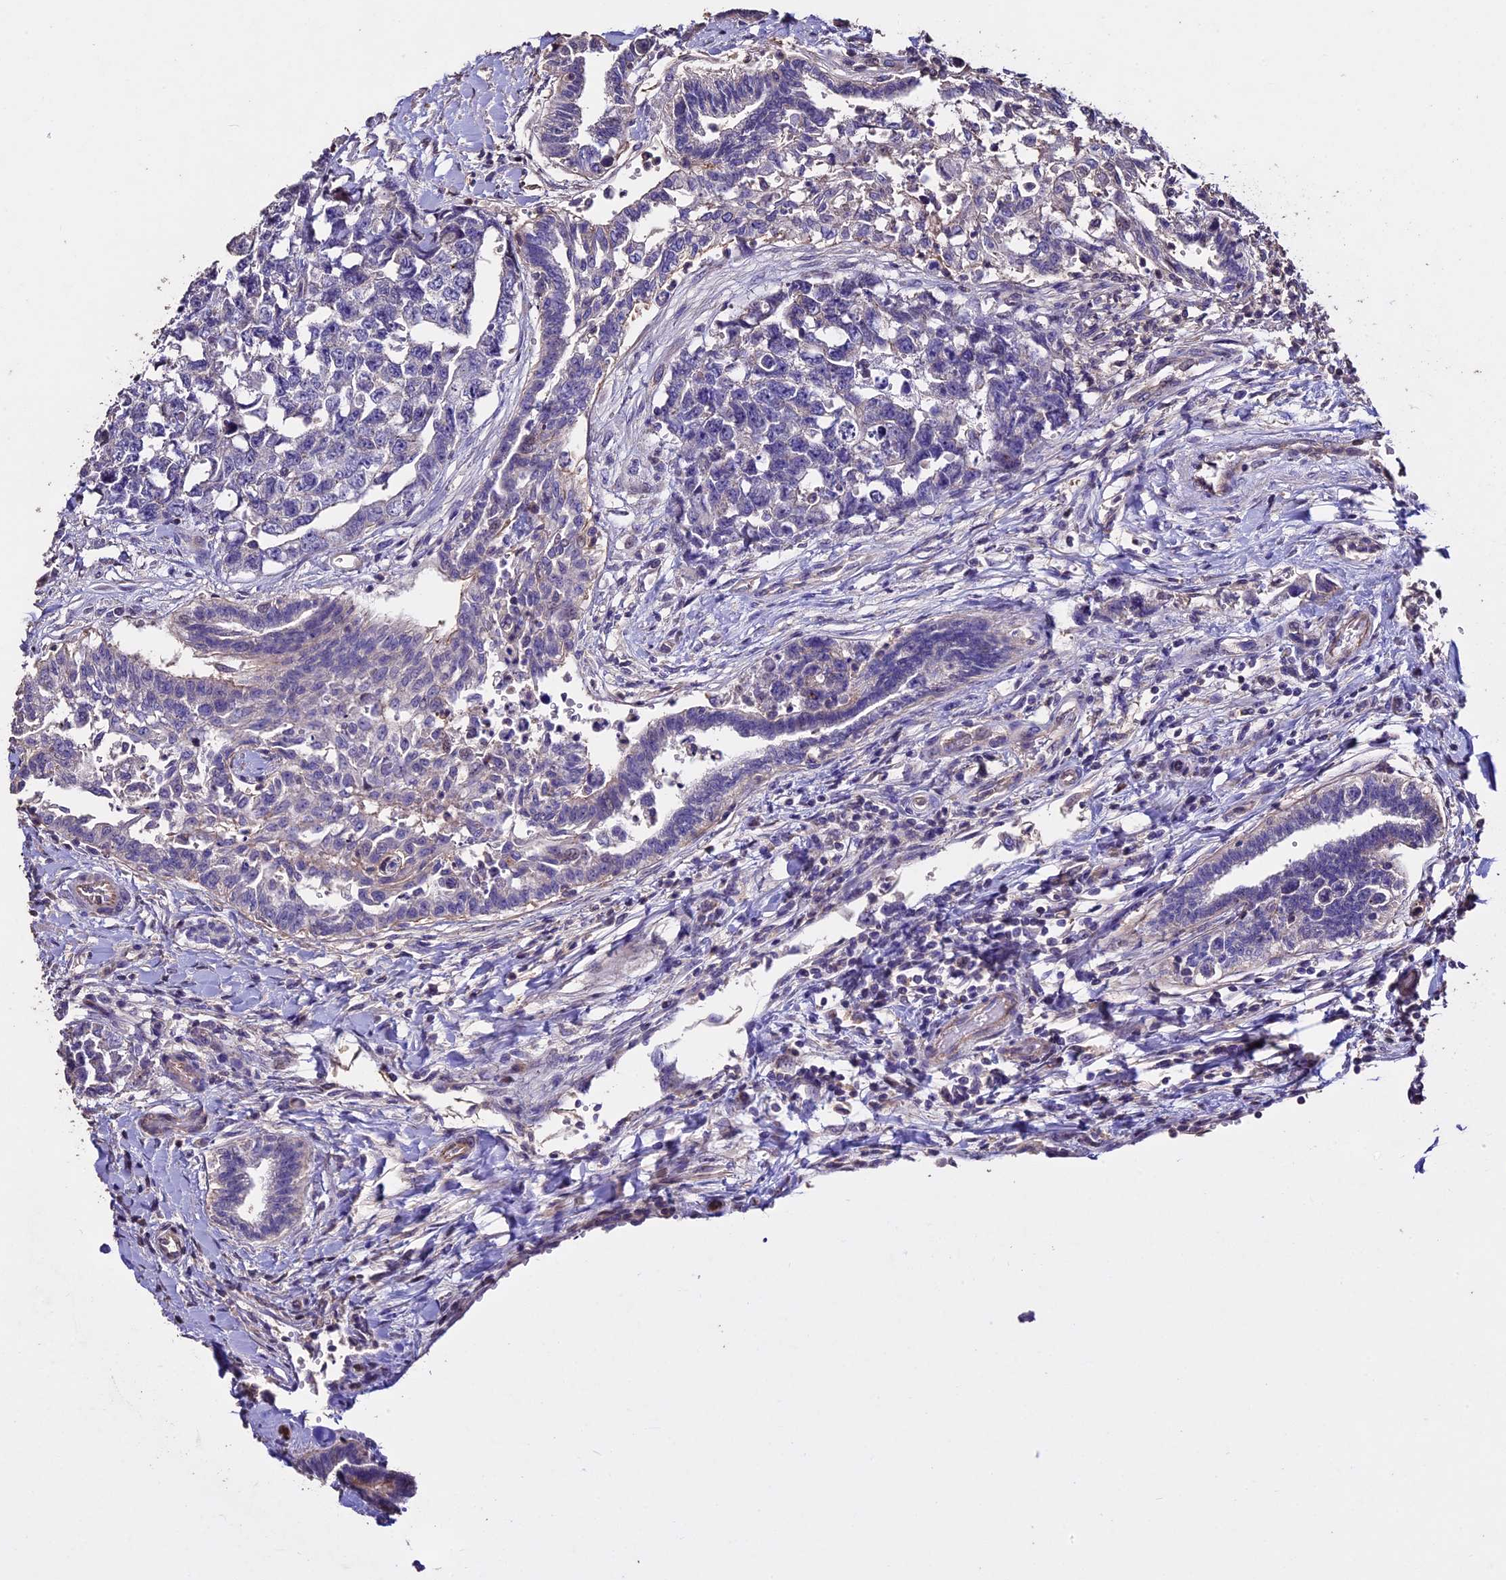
{"staining": {"intensity": "negative", "quantity": "none", "location": "none"}, "tissue": "testis cancer", "cell_type": "Tumor cells", "image_type": "cancer", "snomed": [{"axis": "morphology", "description": "Carcinoma, Embryonal, NOS"}, {"axis": "topography", "description": "Testis"}], "caption": "High magnification brightfield microscopy of embryonal carcinoma (testis) stained with DAB (brown) and counterstained with hematoxylin (blue): tumor cells show no significant expression. (IHC, brightfield microscopy, high magnification).", "gene": "USB1", "patient": {"sex": "male", "age": 31}}